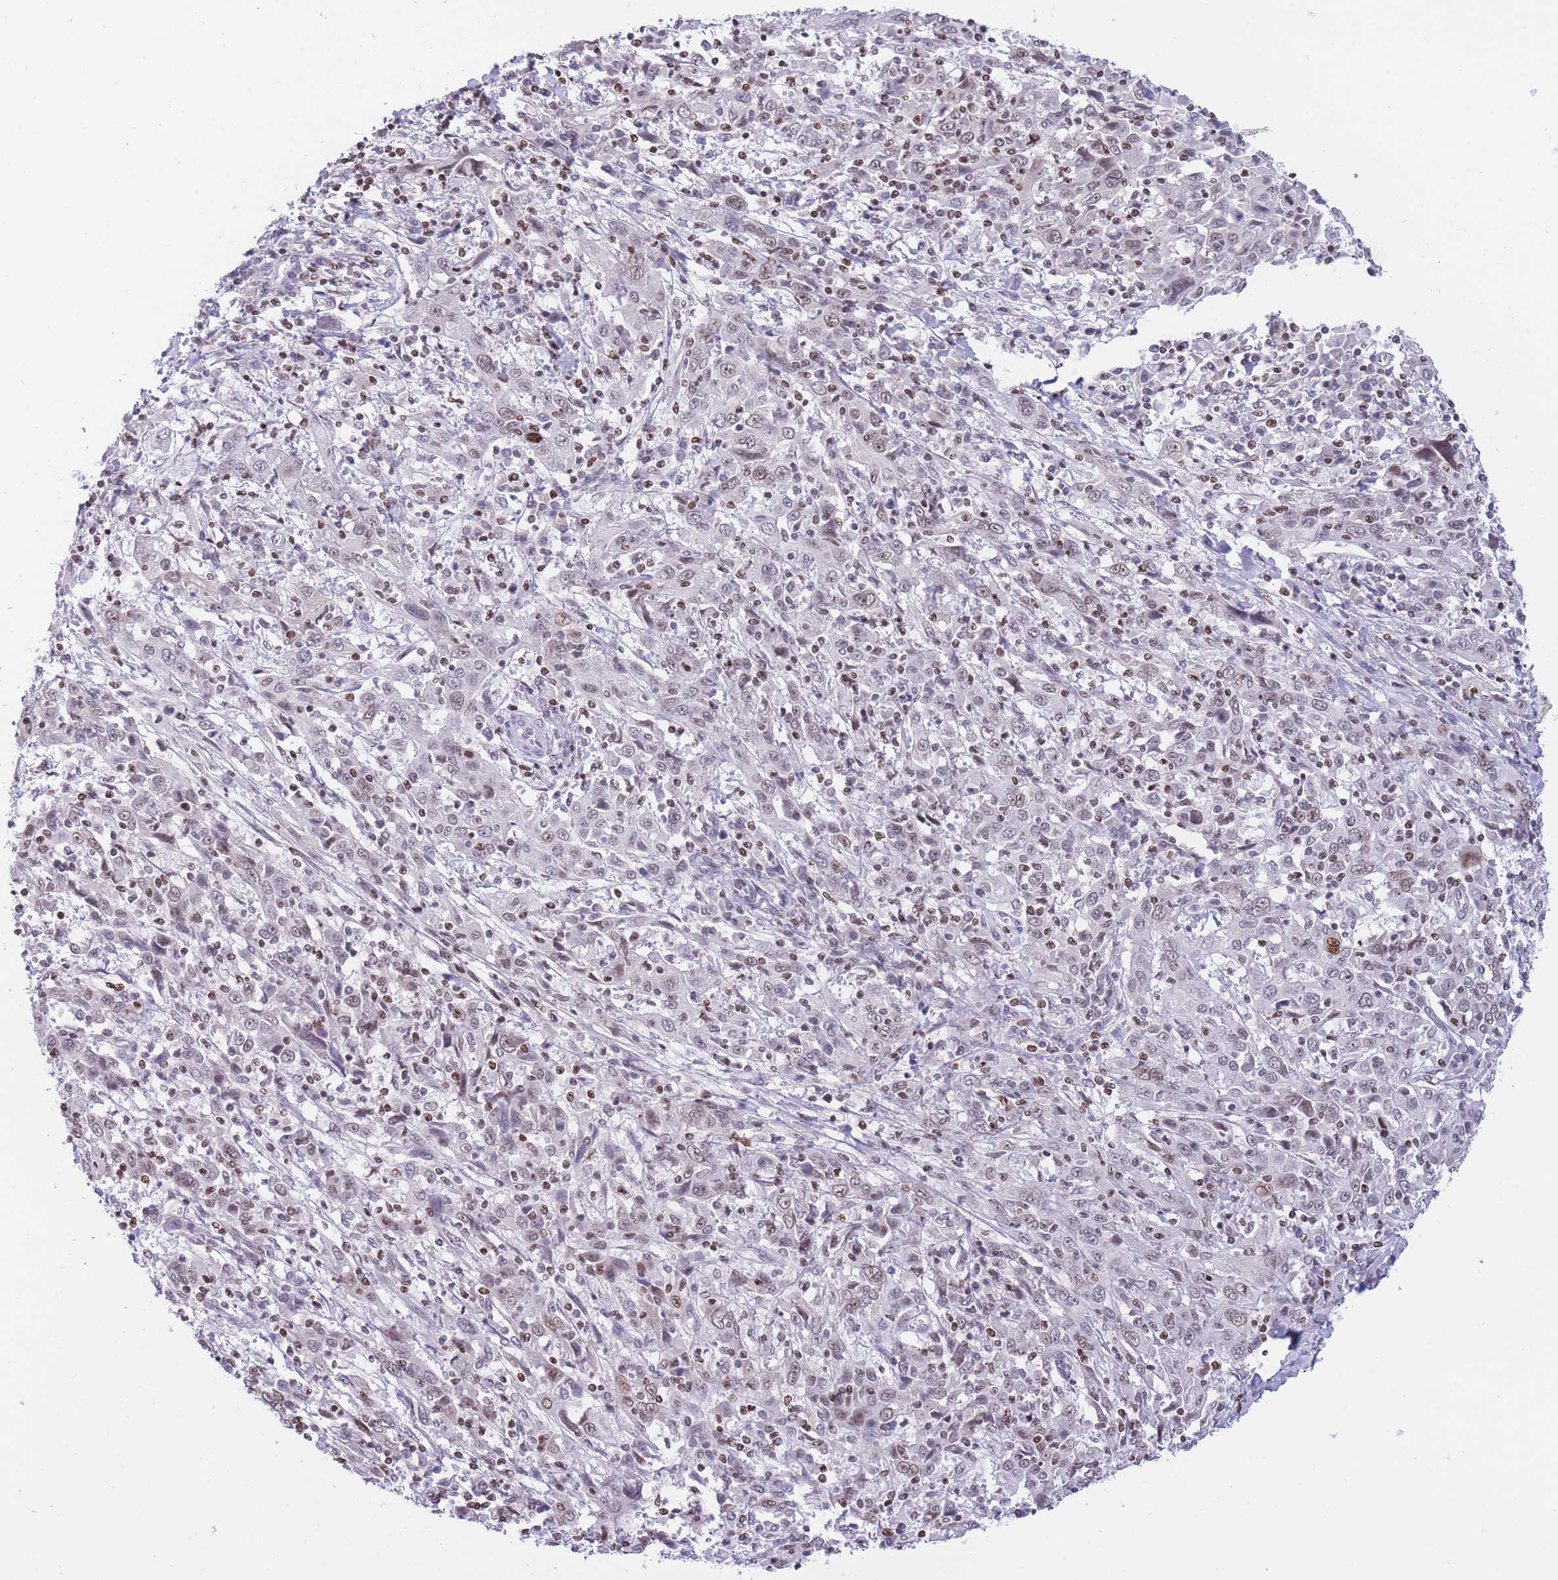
{"staining": {"intensity": "weak", "quantity": "25%-75%", "location": "nuclear"}, "tissue": "cervical cancer", "cell_type": "Tumor cells", "image_type": "cancer", "snomed": [{"axis": "morphology", "description": "Squamous cell carcinoma, NOS"}, {"axis": "topography", "description": "Cervix"}], "caption": "There is low levels of weak nuclear staining in tumor cells of squamous cell carcinoma (cervical), as demonstrated by immunohistochemical staining (brown color).", "gene": "HMGN1", "patient": {"sex": "female", "age": 46}}